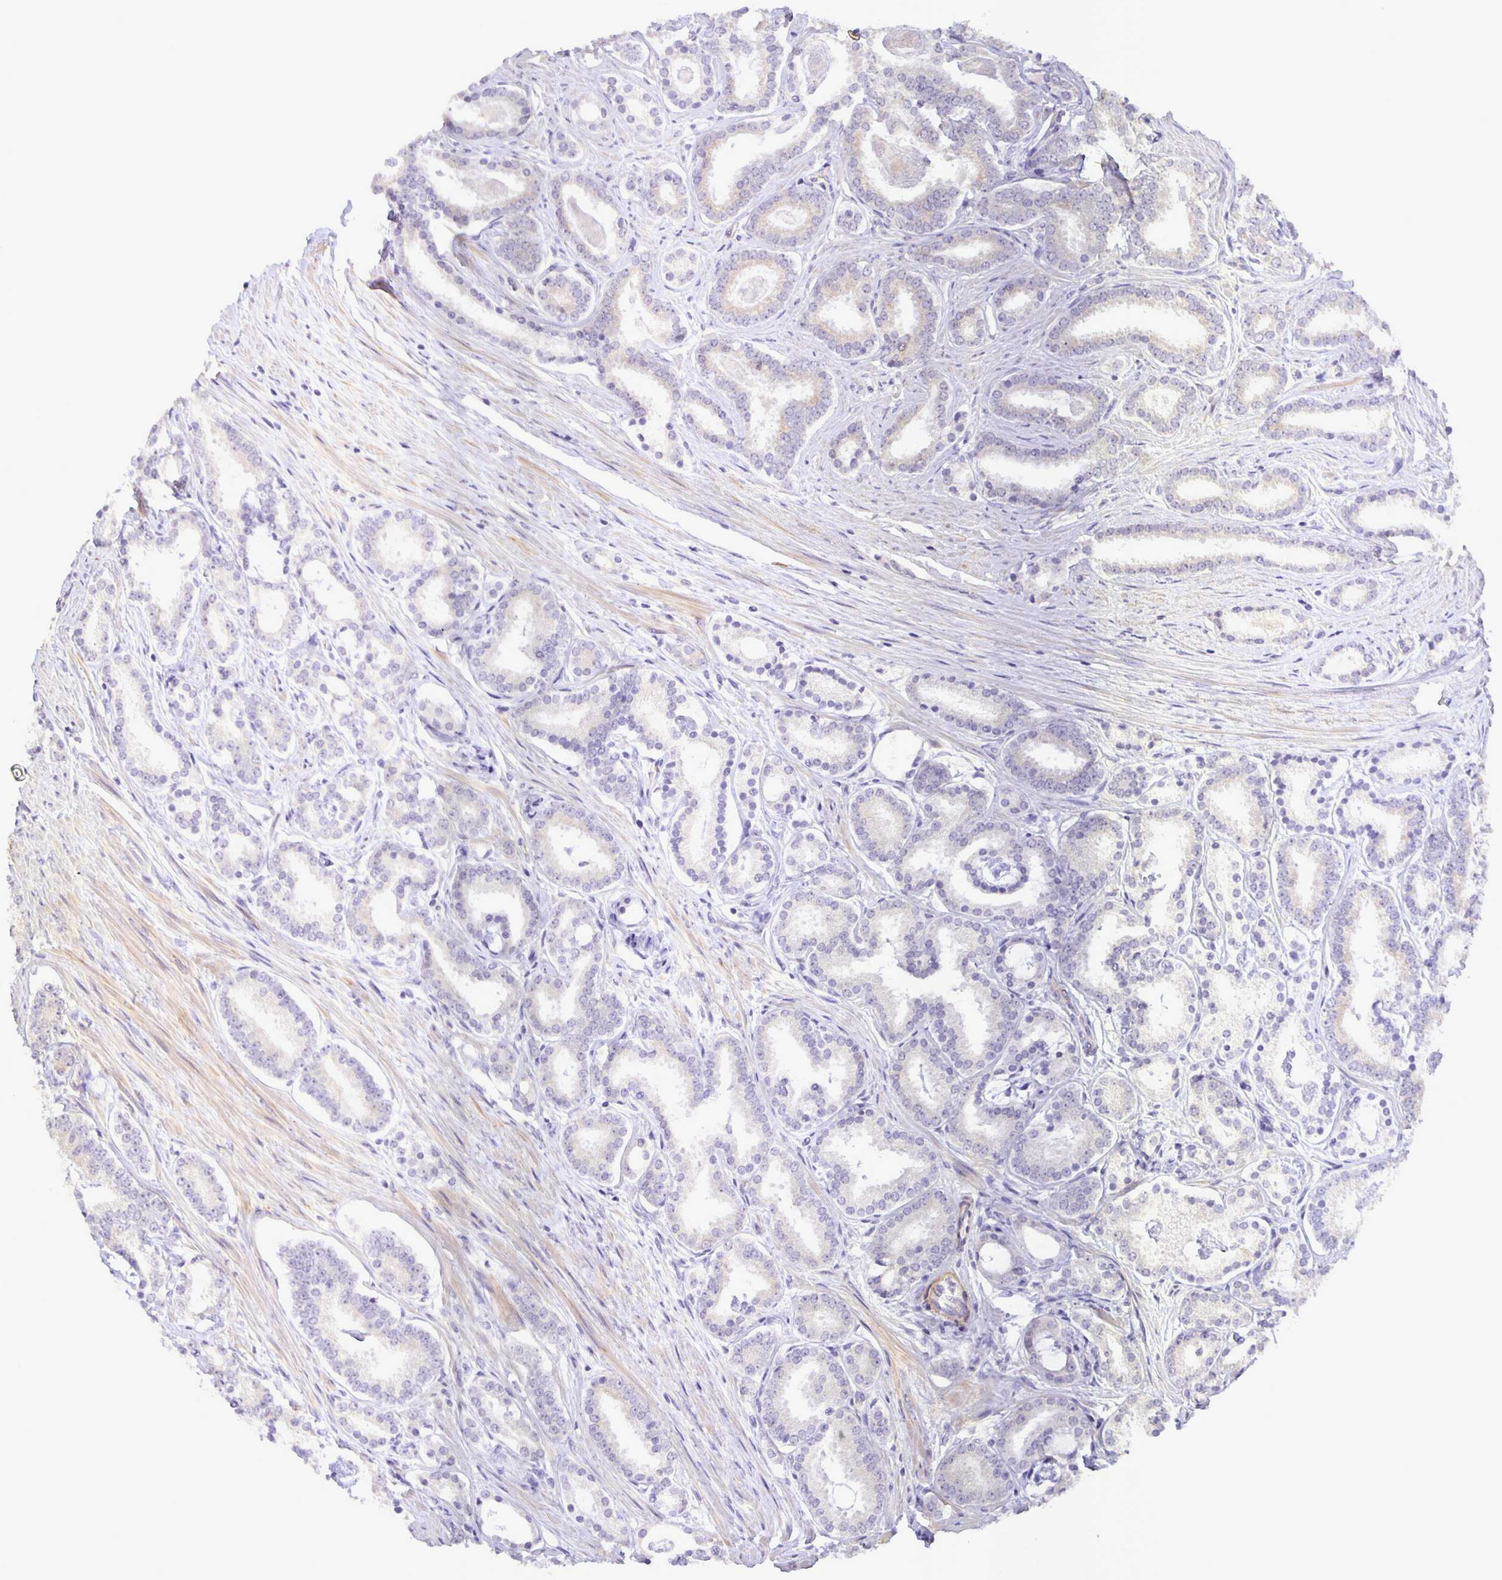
{"staining": {"intensity": "negative", "quantity": "none", "location": "none"}, "tissue": "prostate cancer", "cell_type": "Tumor cells", "image_type": "cancer", "snomed": [{"axis": "morphology", "description": "Adenocarcinoma, High grade"}, {"axis": "topography", "description": "Prostate"}], "caption": "Tumor cells are negative for brown protein staining in prostate cancer (high-grade adenocarcinoma).", "gene": "SRCIN1", "patient": {"sex": "male", "age": 63}}